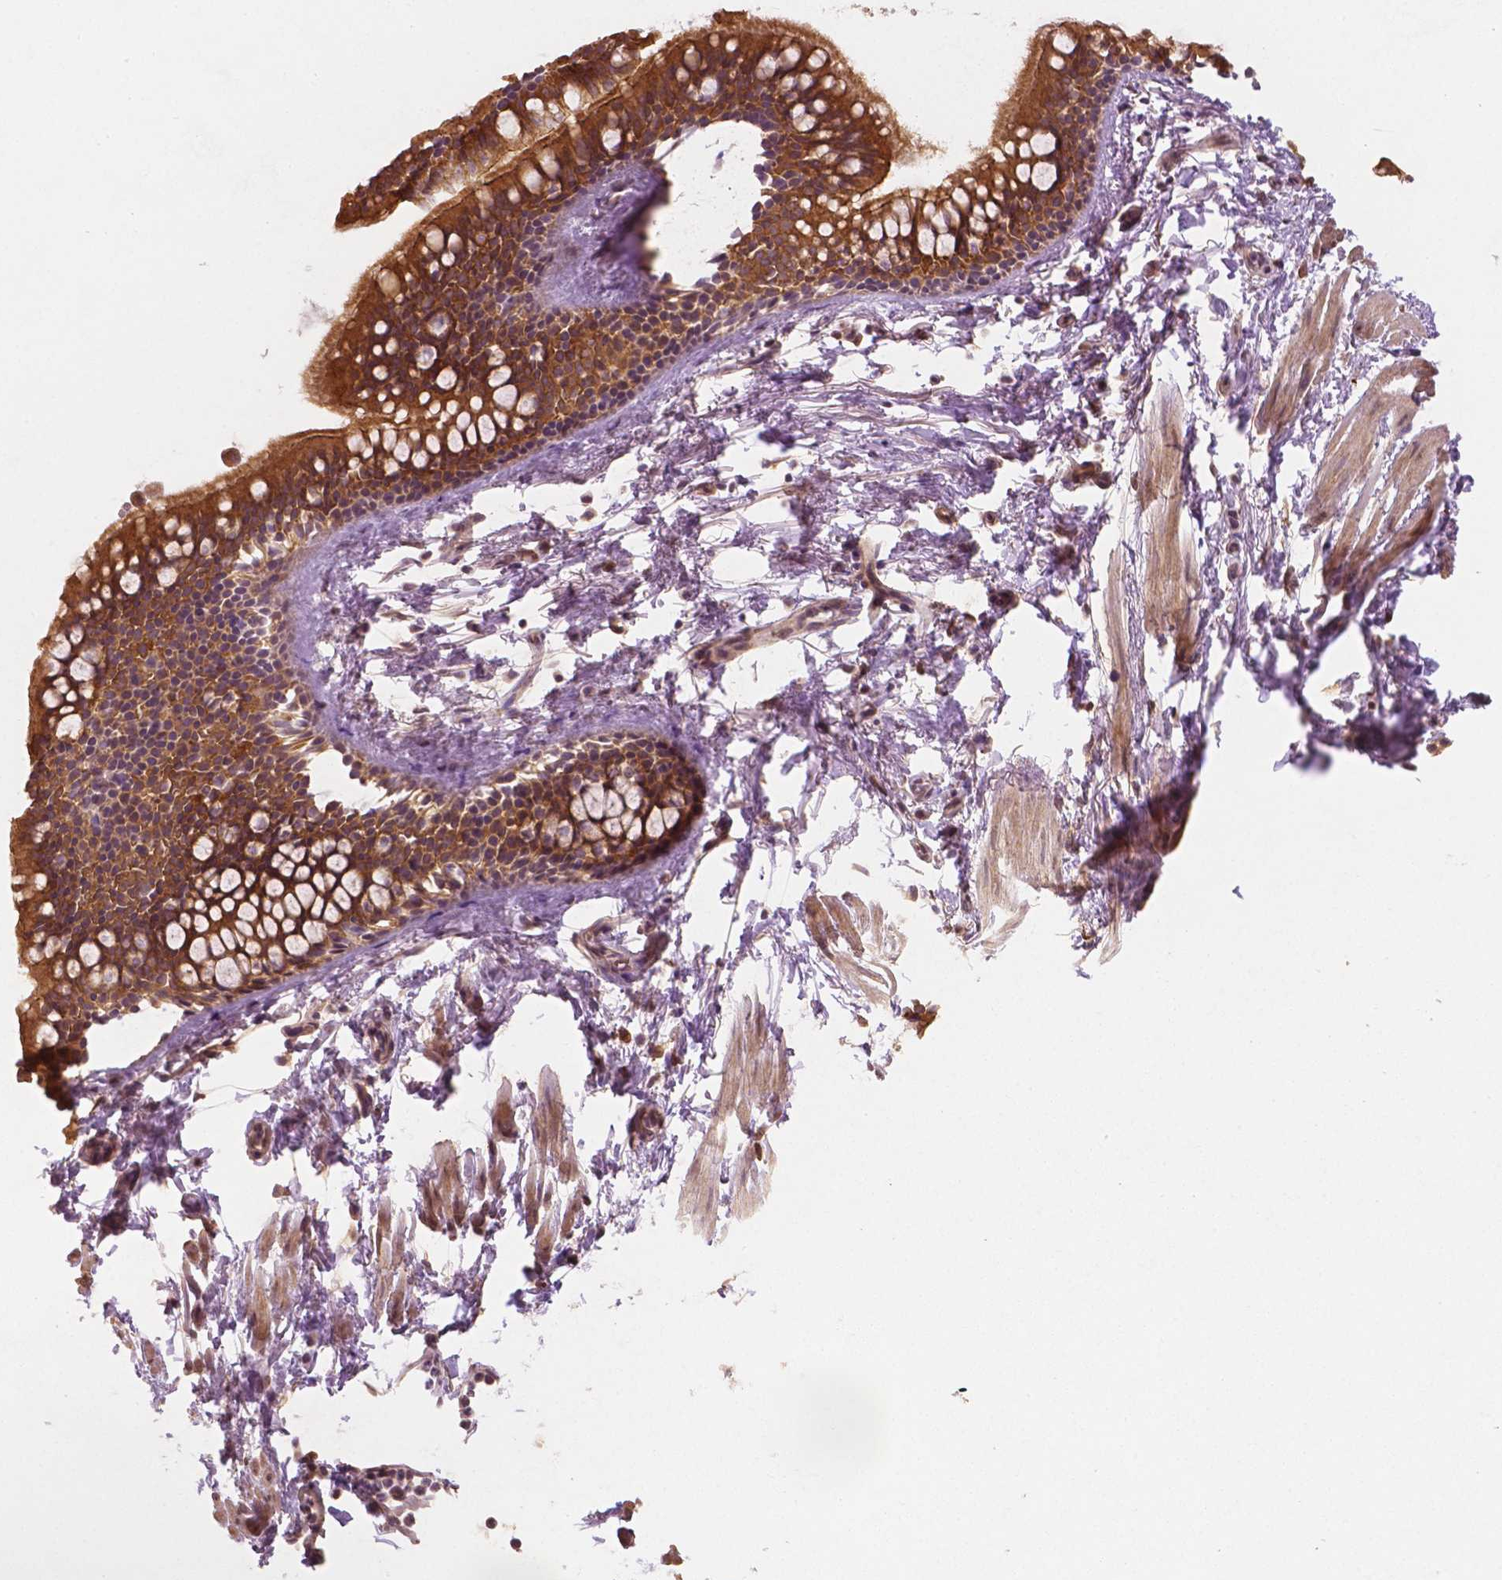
{"staining": {"intensity": "strong", "quantity": ">75%", "location": "cytoplasmic/membranous"}, "tissue": "bronchus", "cell_type": "Respiratory epithelial cells", "image_type": "normal", "snomed": [{"axis": "morphology", "description": "Normal tissue, NOS"}, {"axis": "topography", "description": "Lymph node"}, {"axis": "topography", "description": "Cartilage tissue"}, {"axis": "topography", "description": "Bronchus"}], "caption": "Immunohistochemistry of benign bronchus demonstrates high levels of strong cytoplasmic/membranous staining in about >75% of respiratory epithelial cells.", "gene": "CLBA1", "patient": {"sex": "female", "age": 70}}